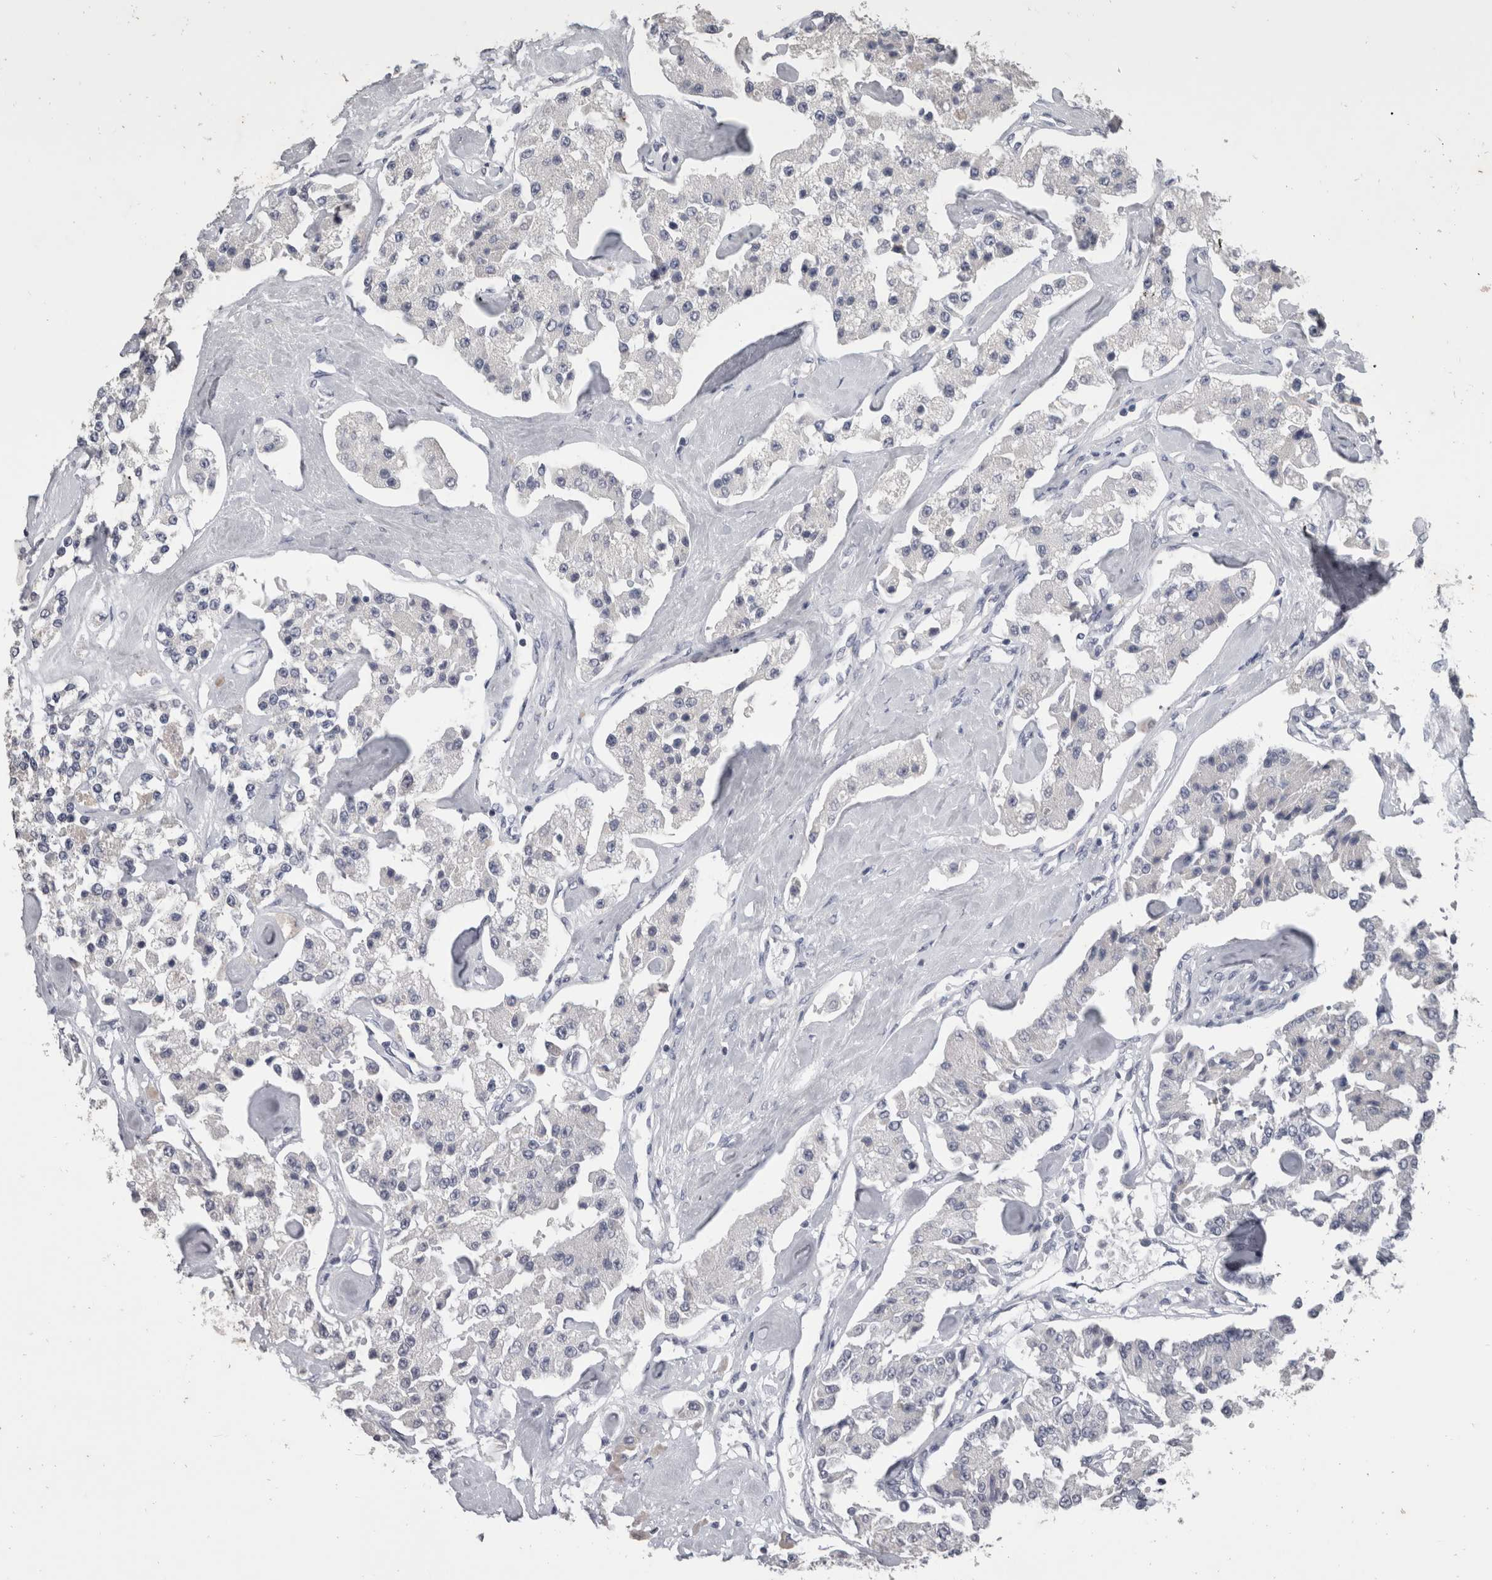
{"staining": {"intensity": "negative", "quantity": "none", "location": "none"}, "tissue": "carcinoid", "cell_type": "Tumor cells", "image_type": "cancer", "snomed": [{"axis": "morphology", "description": "Carcinoid, malignant, NOS"}, {"axis": "topography", "description": "Pancreas"}], "caption": "The IHC photomicrograph has no significant staining in tumor cells of carcinoid tissue.", "gene": "DDX17", "patient": {"sex": "male", "age": 41}}